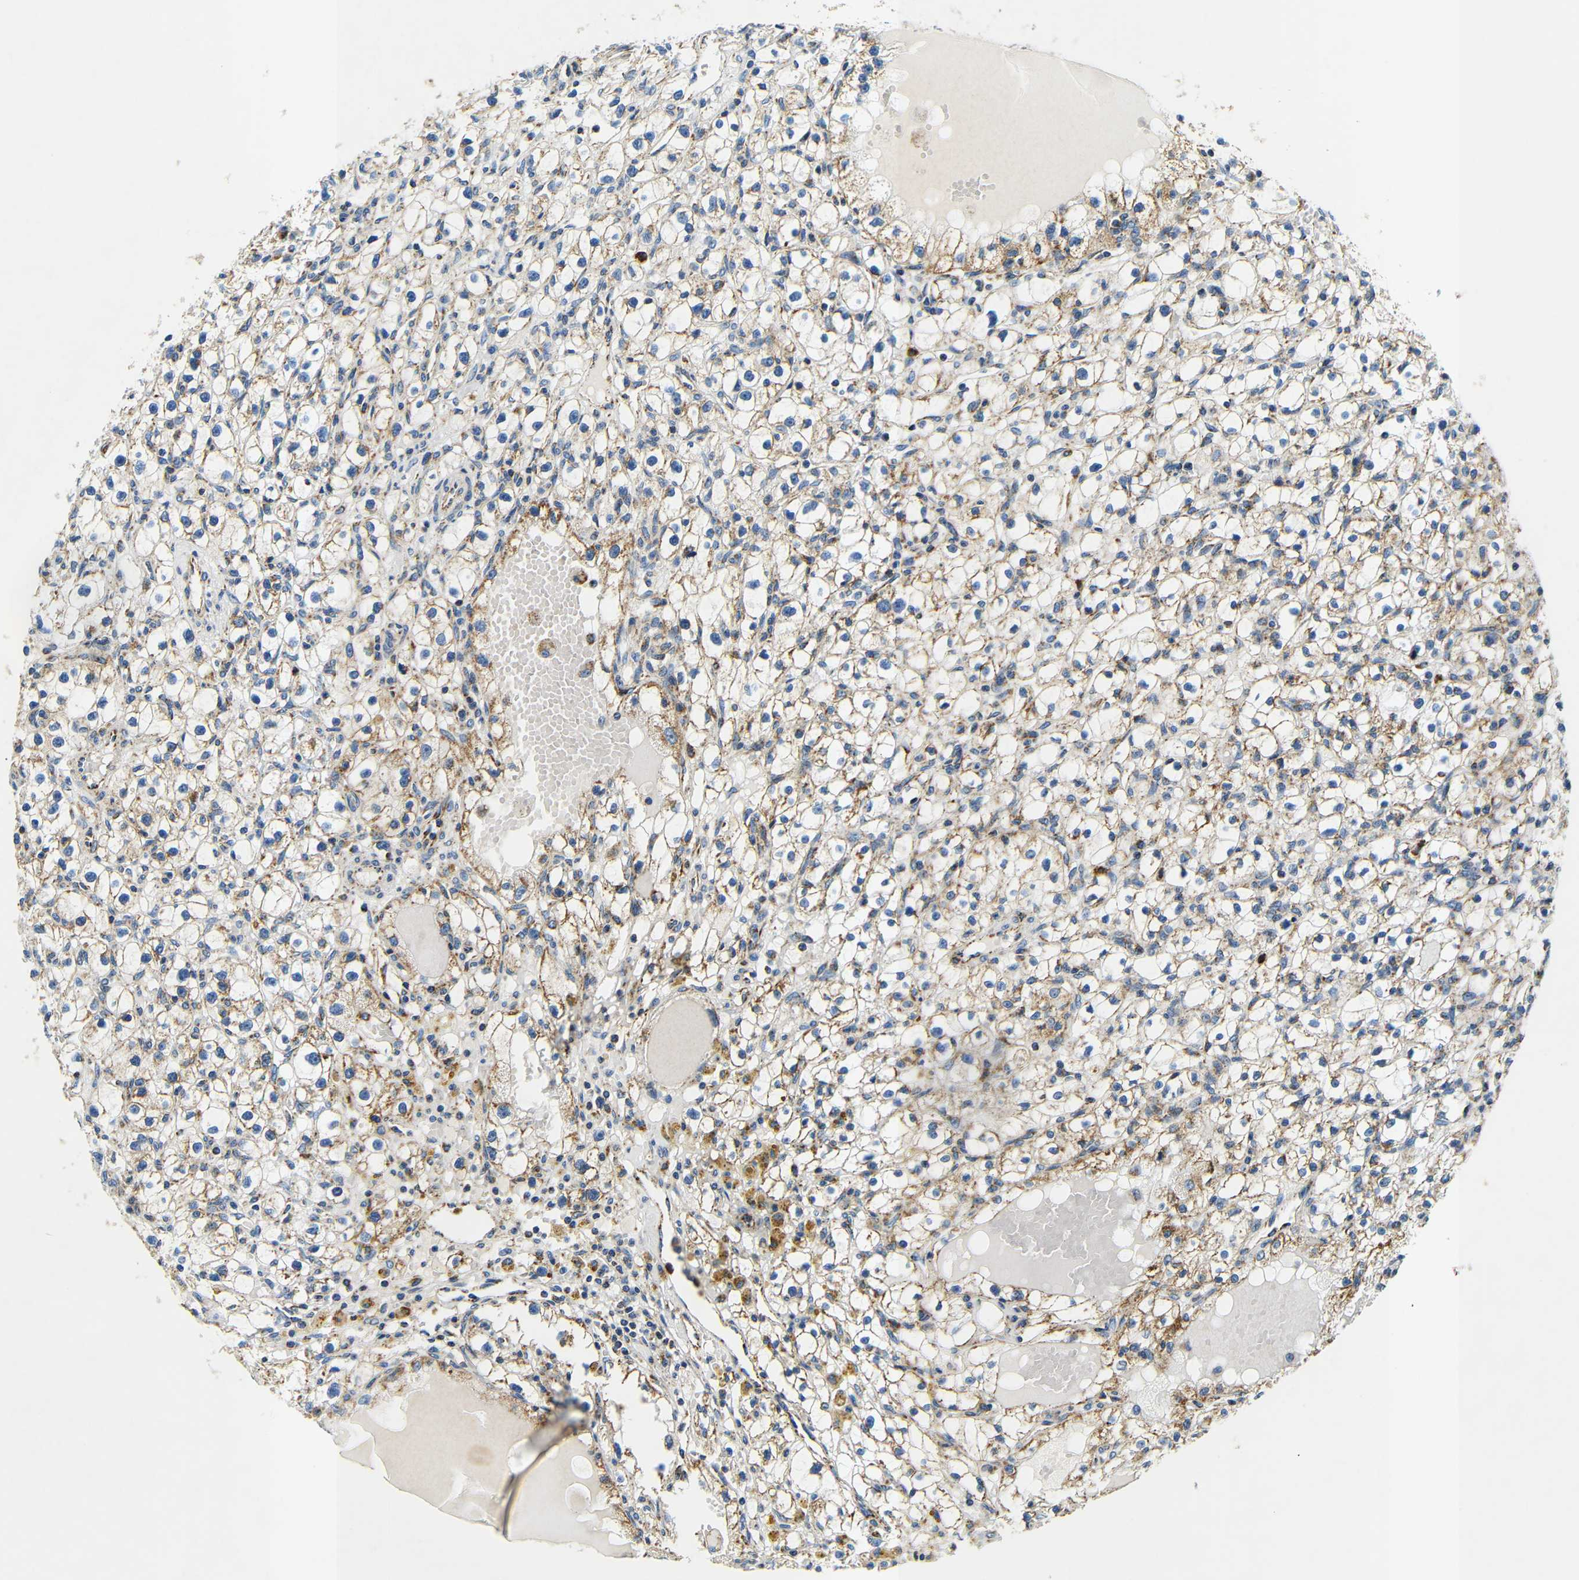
{"staining": {"intensity": "moderate", "quantity": "25%-75%", "location": "cytoplasmic/membranous"}, "tissue": "renal cancer", "cell_type": "Tumor cells", "image_type": "cancer", "snomed": [{"axis": "morphology", "description": "Adenocarcinoma, NOS"}, {"axis": "topography", "description": "Kidney"}], "caption": "High-power microscopy captured an immunohistochemistry photomicrograph of renal cancer (adenocarcinoma), revealing moderate cytoplasmic/membranous positivity in about 25%-75% of tumor cells.", "gene": "GALNT18", "patient": {"sex": "male", "age": 56}}